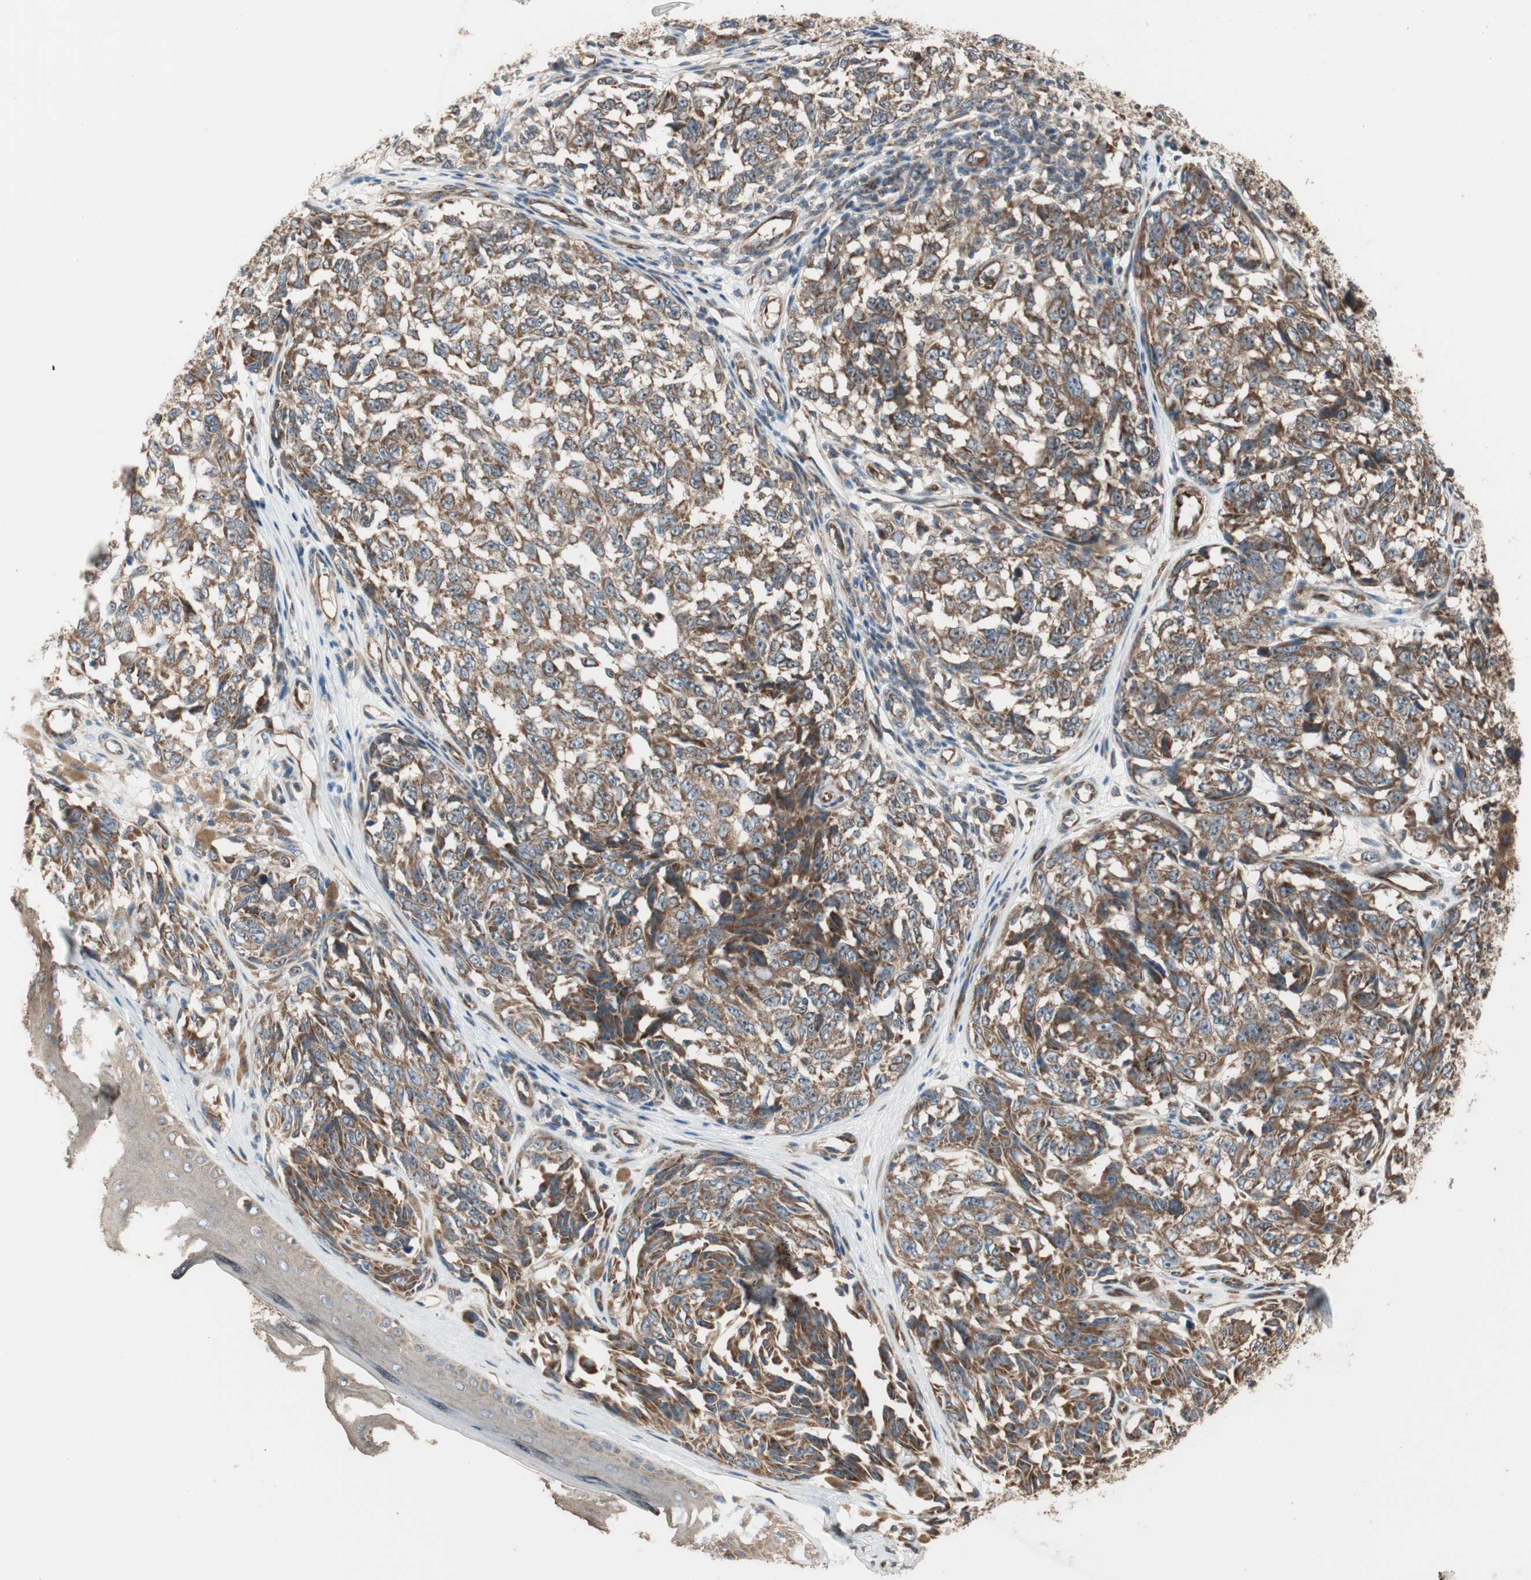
{"staining": {"intensity": "strong", "quantity": ">75%", "location": "cytoplasmic/membranous"}, "tissue": "melanoma", "cell_type": "Tumor cells", "image_type": "cancer", "snomed": [{"axis": "morphology", "description": "Malignant melanoma, NOS"}, {"axis": "topography", "description": "Skin"}], "caption": "This is a photomicrograph of IHC staining of melanoma, which shows strong positivity in the cytoplasmic/membranous of tumor cells.", "gene": "CTTNBP2NL", "patient": {"sex": "female", "age": 64}}